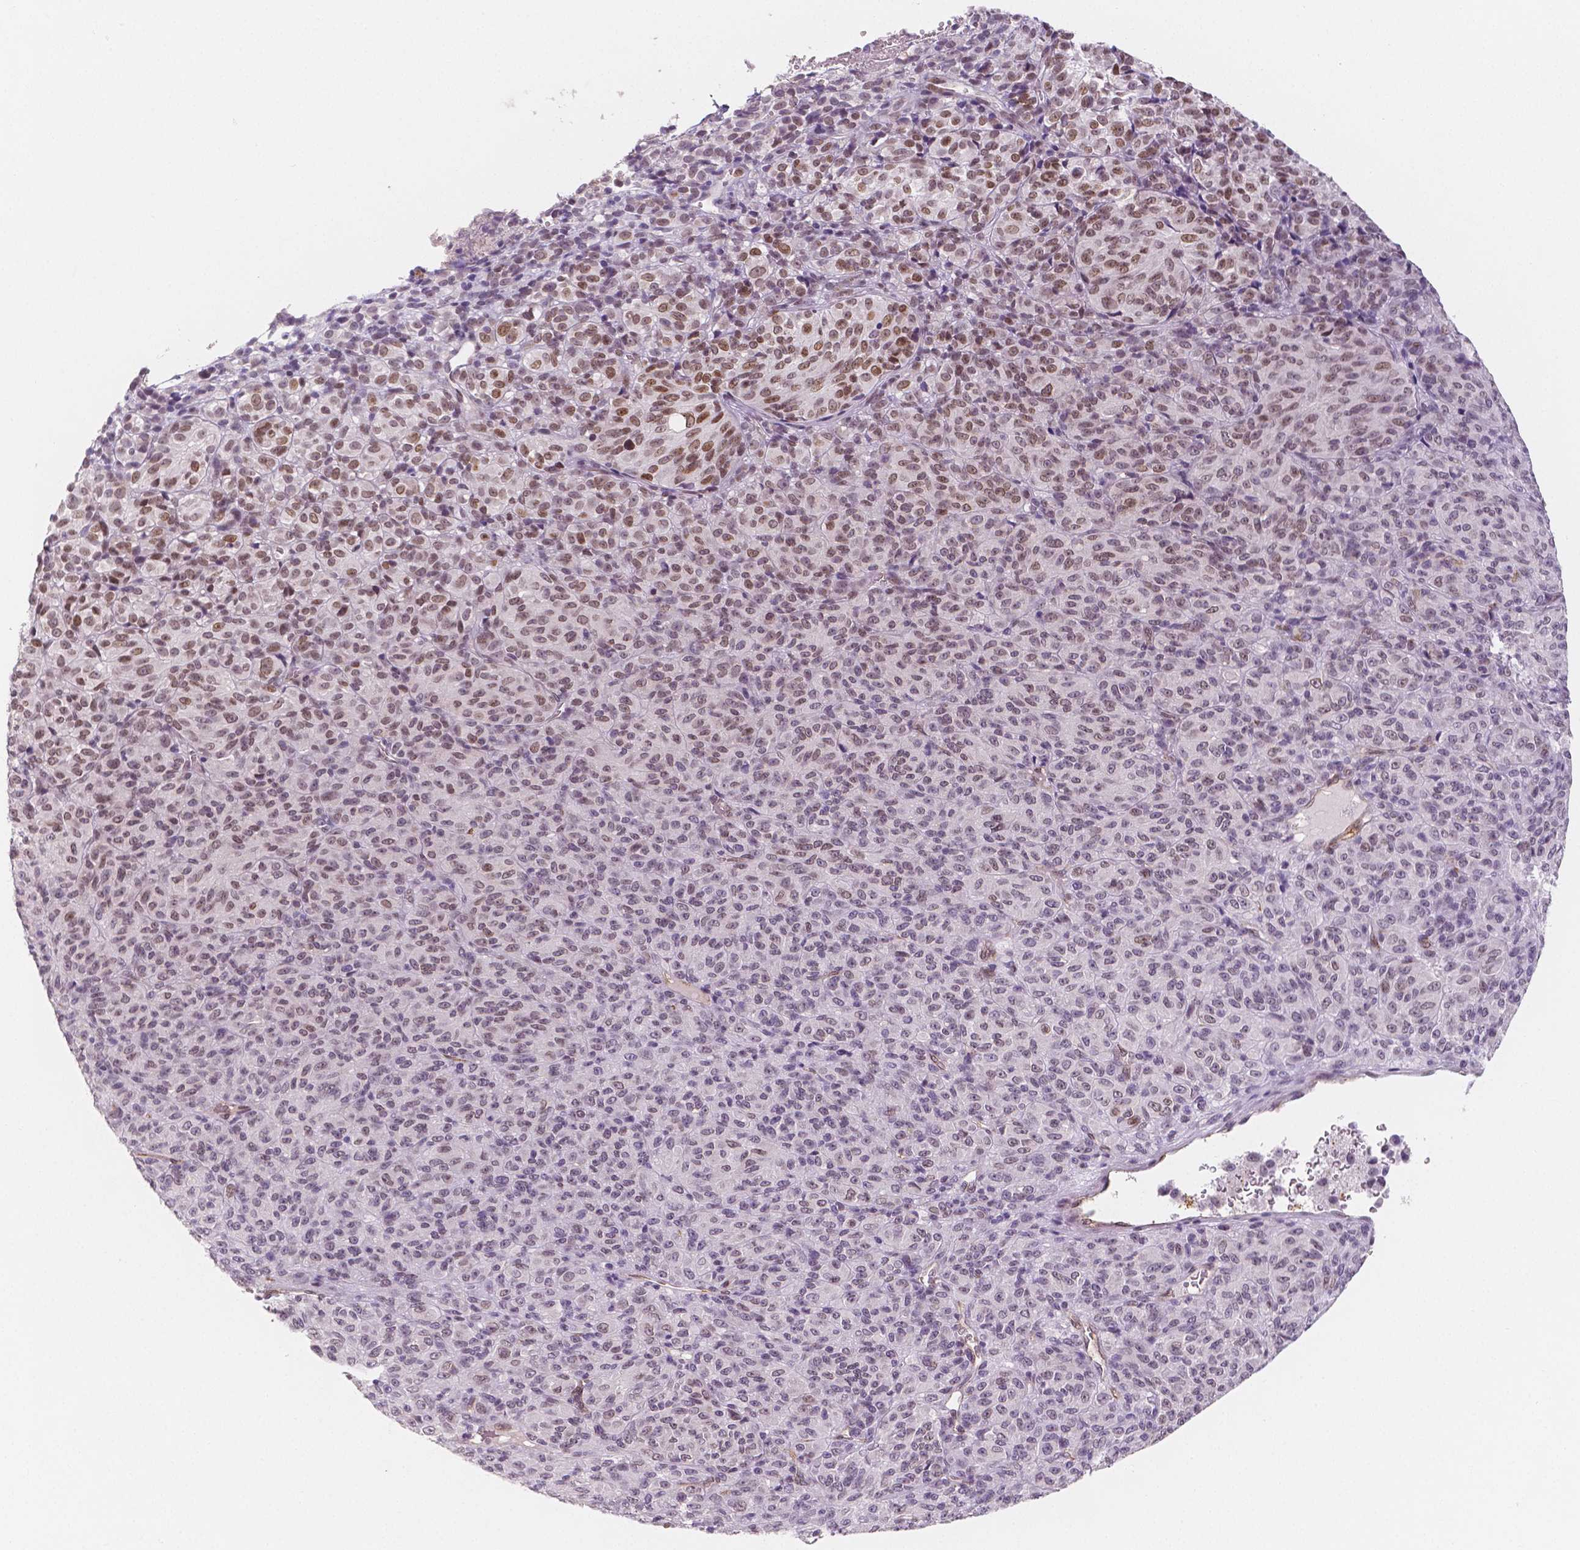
{"staining": {"intensity": "moderate", "quantity": "<25%", "location": "nuclear"}, "tissue": "melanoma", "cell_type": "Tumor cells", "image_type": "cancer", "snomed": [{"axis": "morphology", "description": "Malignant melanoma, Metastatic site"}, {"axis": "topography", "description": "Brain"}], "caption": "Human melanoma stained with a protein marker demonstrates moderate staining in tumor cells.", "gene": "KDM5B", "patient": {"sex": "female", "age": 56}}